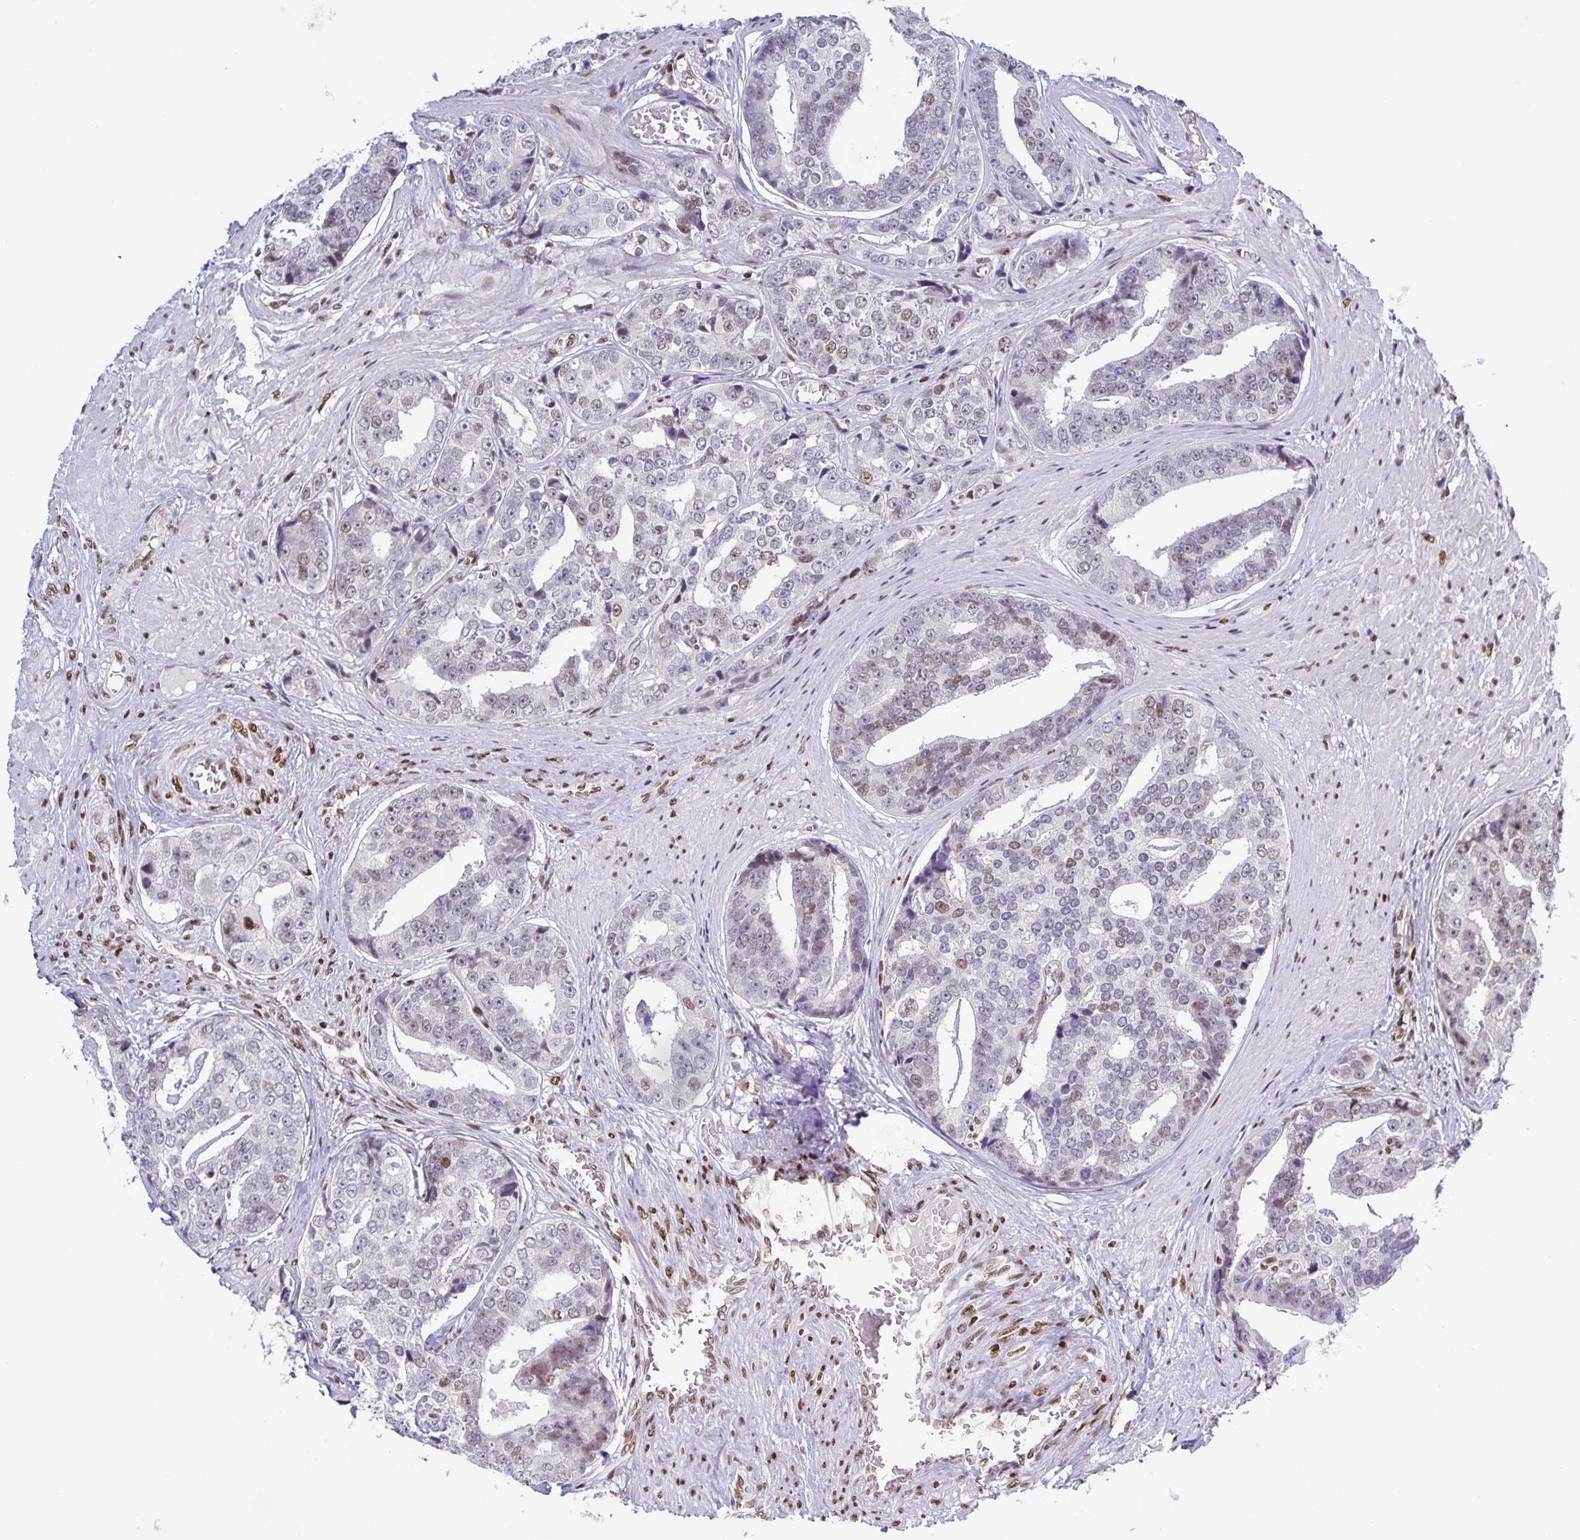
{"staining": {"intensity": "weak", "quantity": "<25%", "location": "nuclear"}, "tissue": "prostate cancer", "cell_type": "Tumor cells", "image_type": "cancer", "snomed": [{"axis": "morphology", "description": "Adenocarcinoma, High grade"}, {"axis": "topography", "description": "Prostate"}], "caption": "This image is of prostate high-grade adenocarcinoma stained with immunohistochemistry (IHC) to label a protein in brown with the nuclei are counter-stained blue. There is no expression in tumor cells.", "gene": "JUND", "patient": {"sex": "male", "age": 71}}